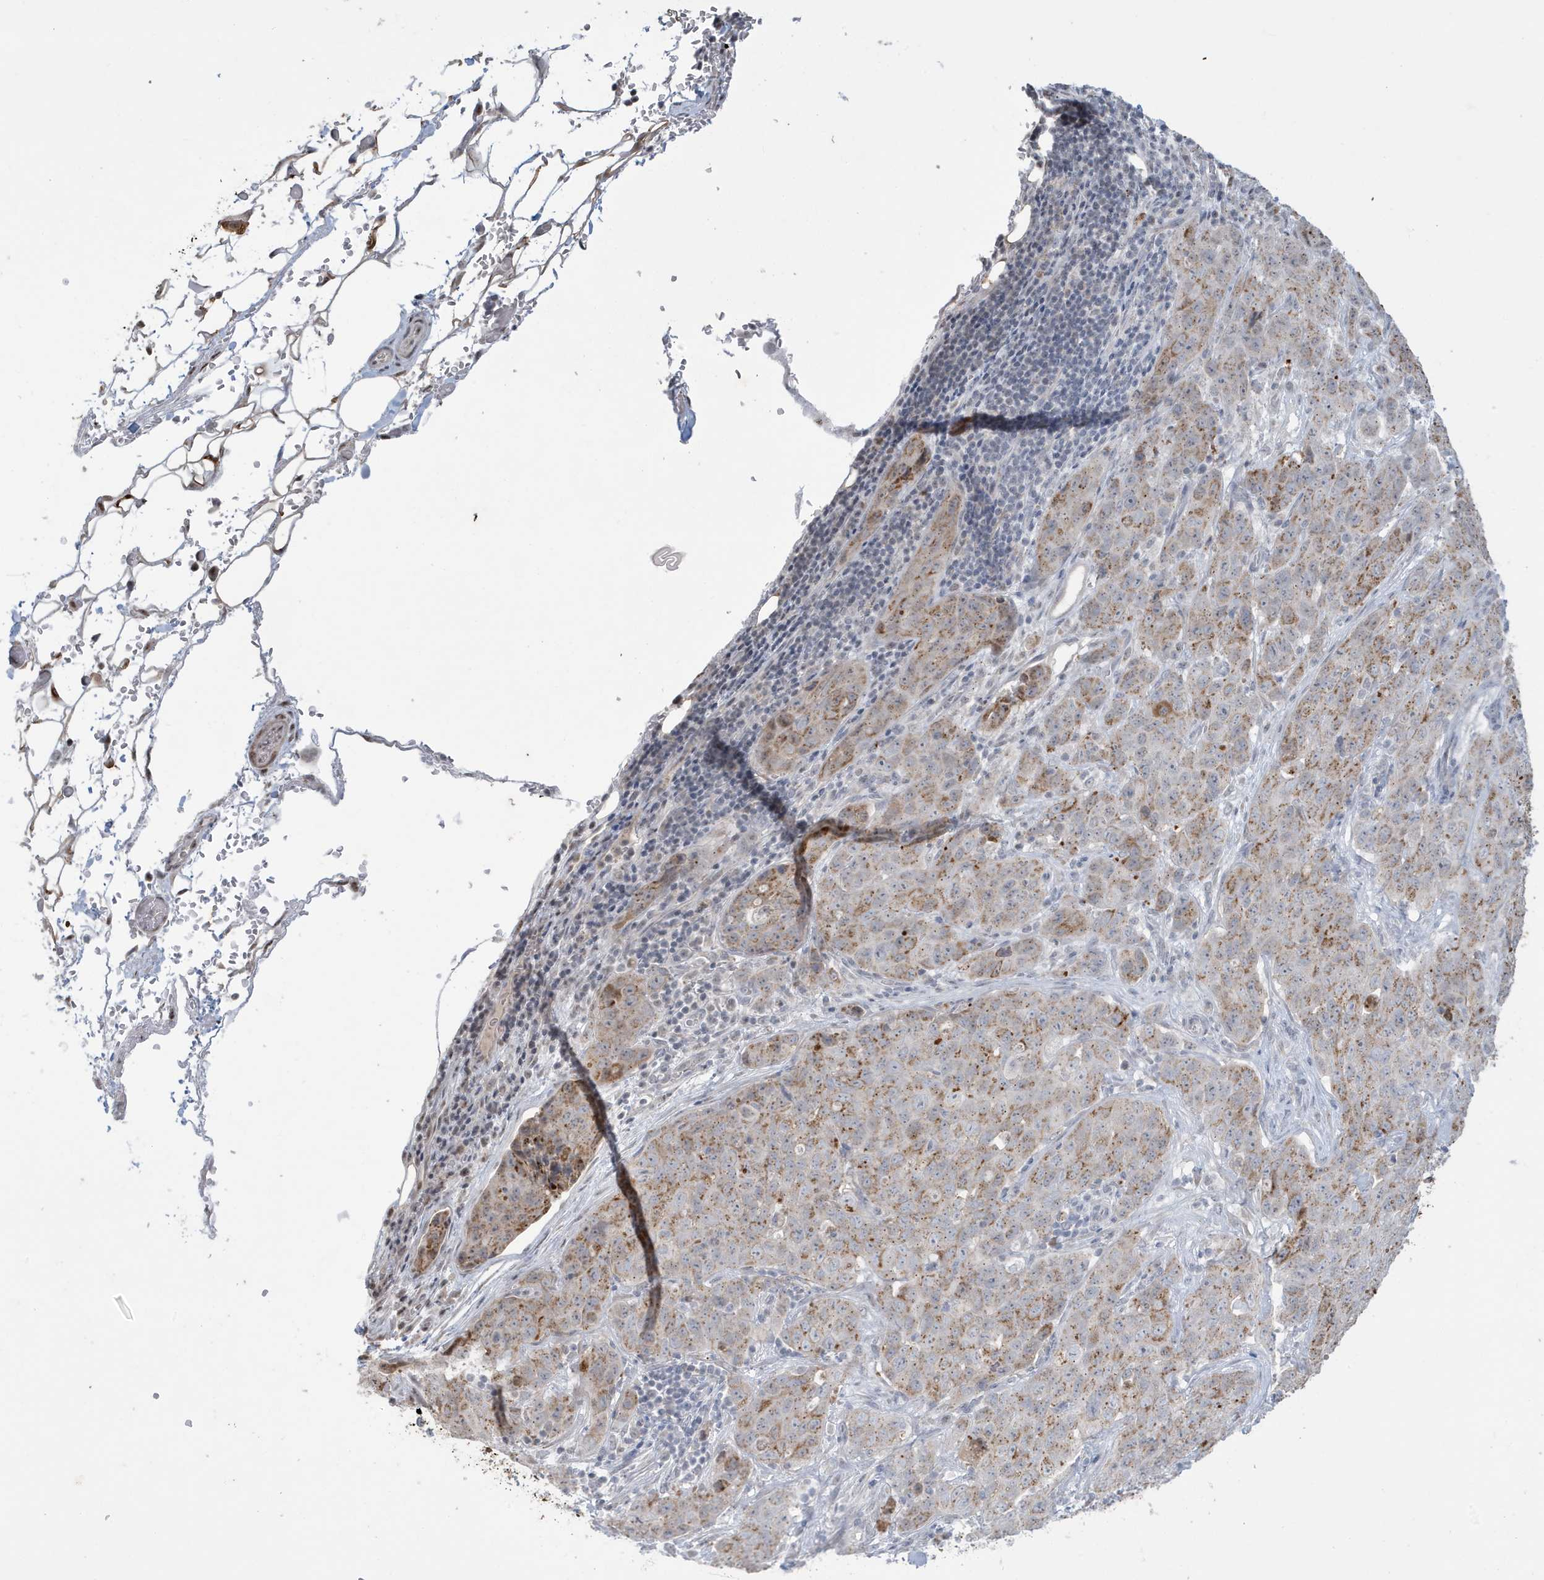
{"staining": {"intensity": "moderate", "quantity": ">75%", "location": "cytoplasmic/membranous"}, "tissue": "stomach cancer", "cell_type": "Tumor cells", "image_type": "cancer", "snomed": [{"axis": "morphology", "description": "Normal tissue, NOS"}, {"axis": "morphology", "description": "Adenocarcinoma, NOS"}, {"axis": "topography", "description": "Lymph node"}, {"axis": "topography", "description": "Stomach"}], "caption": "Approximately >75% of tumor cells in stomach adenocarcinoma show moderate cytoplasmic/membranous protein expression as visualized by brown immunohistochemical staining.", "gene": "FNDC1", "patient": {"sex": "male", "age": 48}}